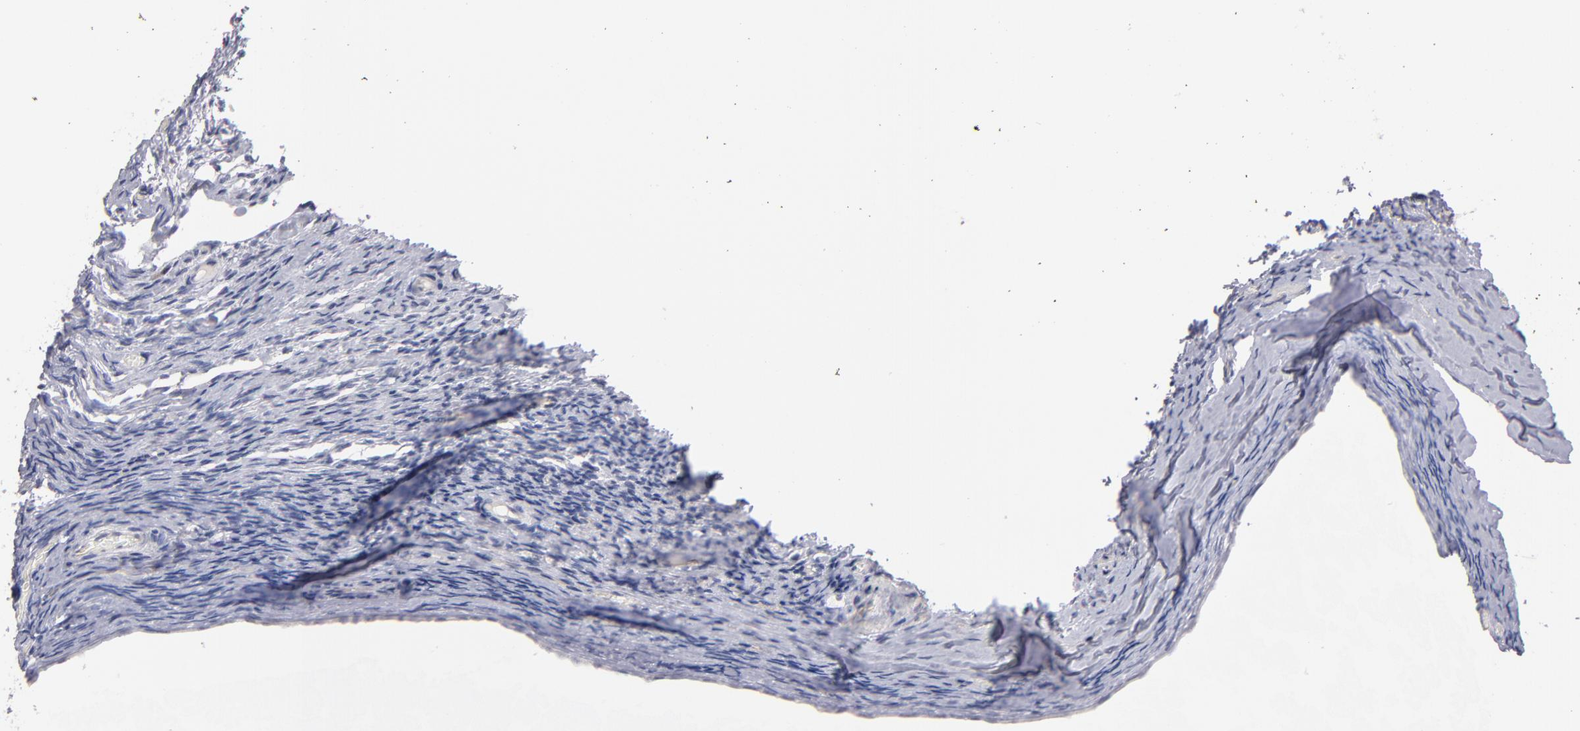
{"staining": {"intensity": "negative", "quantity": "none", "location": "none"}, "tissue": "ovary", "cell_type": "Follicle cells", "image_type": "normal", "snomed": [{"axis": "morphology", "description": "Normal tissue, NOS"}, {"axis": "topography", "description": "Ovary"}], "caption": "Immunohistochemistry (IHC) micrograph of benign ovary stained for a protein (brown), which displays no positivity in follicle cells.", "gene": "RAF1", "patient": {"sex": "female", "age": 60}}